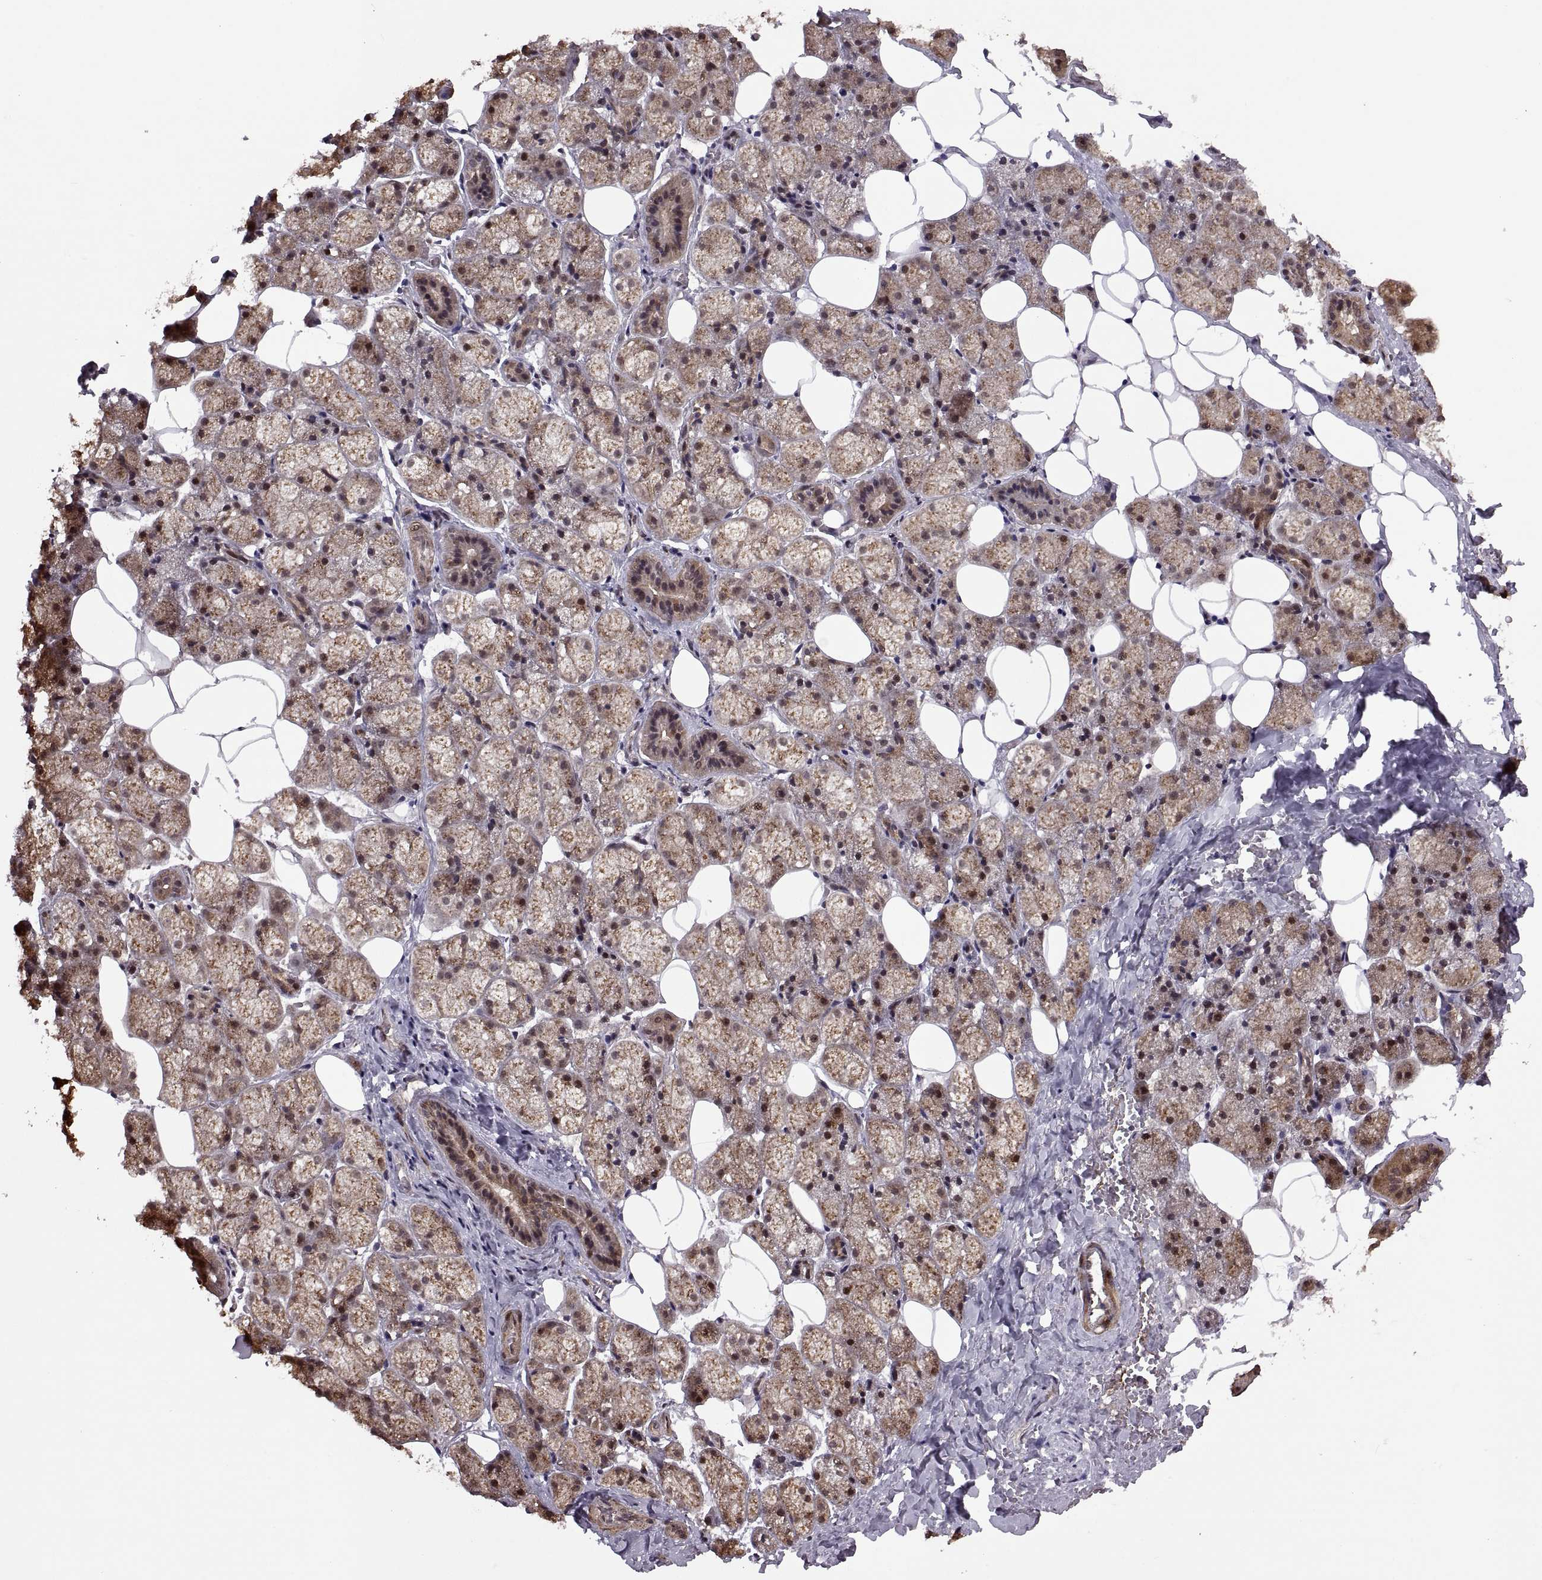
{"staining": {"intensity": "moderate", "quantity": ">75%", "location": "cytoplasmic/membranous"}, "tissue": "salivary gland", "cell_type": "Glandular cells", "image_type": "normal", "snomed": [{"axis": "morphology", "description": "Normal tissue, NOS"}, {"axis": "topography", "description": "Salivary gland"}], "caption": "A medium amount of moderate cytoplasmic/membranous expression is appreciated in approximately >75% of glandular cells in normal salivary gland. (DAB IHC with brightfield microscopy, high magnification).", "gene": "PTOV1", "patient": {"sex": "male", "age": 38}}